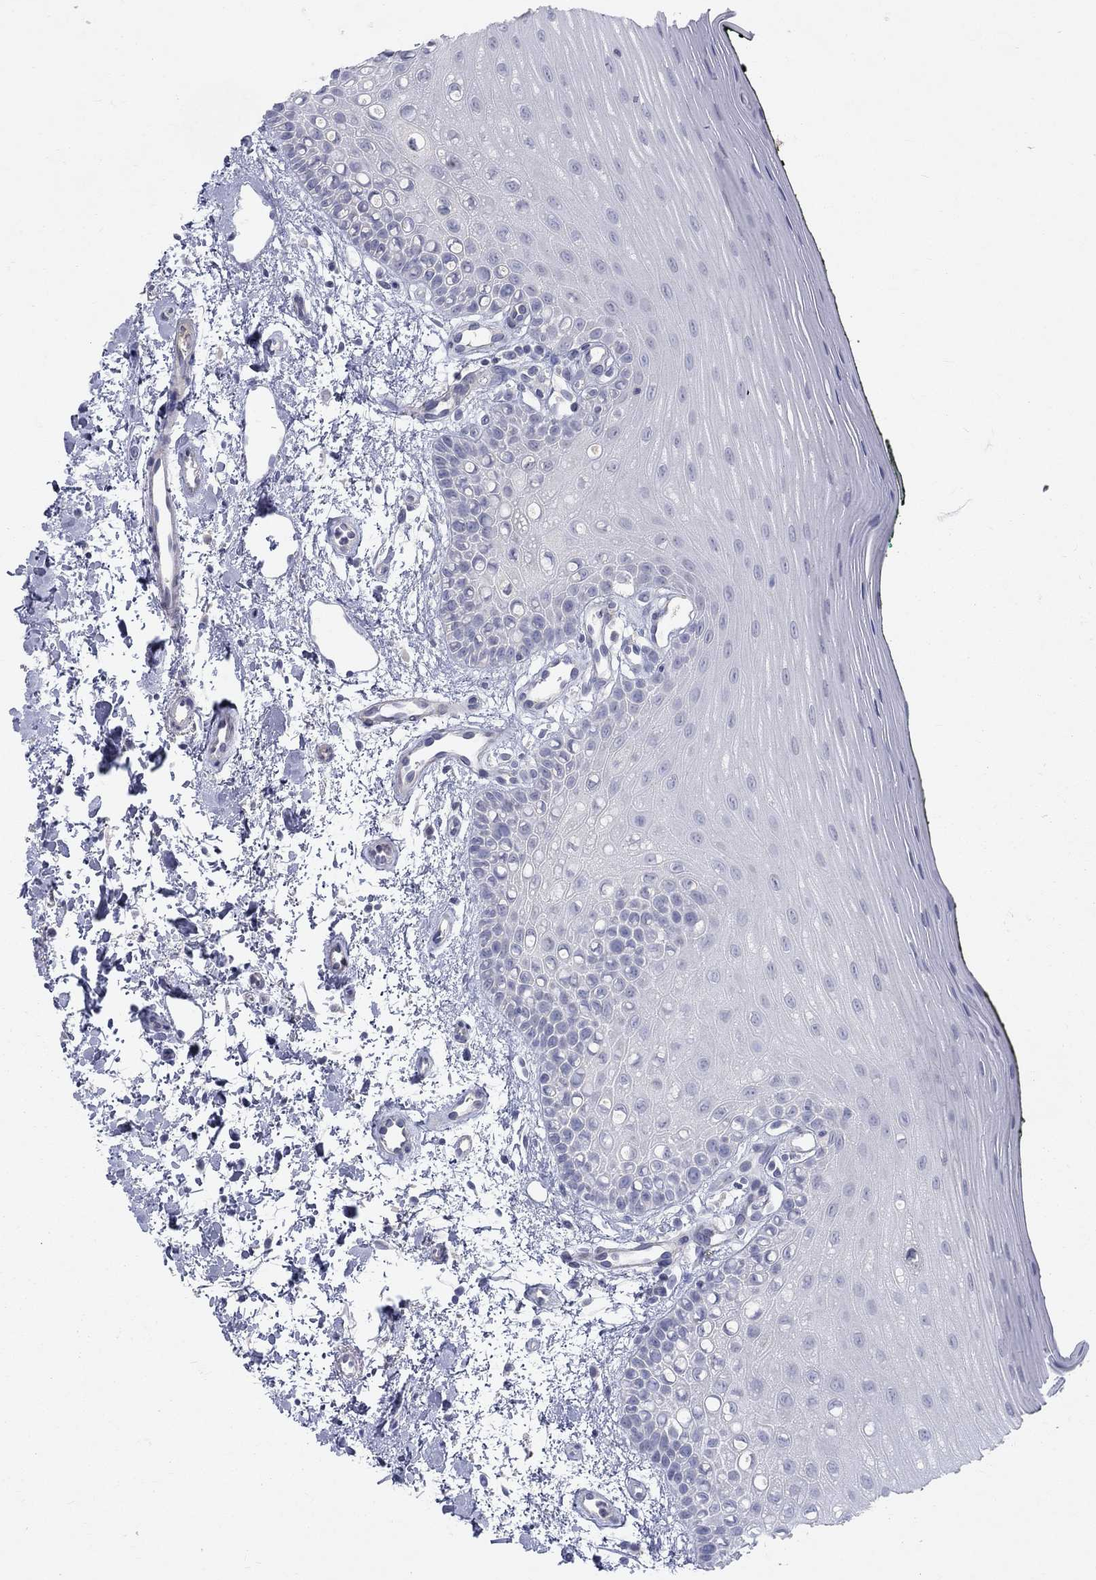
{"staining": {"intensity": "negative", "quantity": "none", "location": "none"}, "tissue": "oral mucosa", "cell_type": "Squamous epithelial cells", "image_type": "normal", "snomed": [{"axis": "morphology", "description": "Normal tissue, NOS"}, {"axis": "topography", "description": "Oral tissue"}], "caption": "Immunohistochemistry (IHC) image of unremarkable human oral mucosa stained for a protein (brown), which reveals no staining in squamous epithelial cells.", "gene": "PTH1R", "patient": {"sex": "female", "age": 78}}